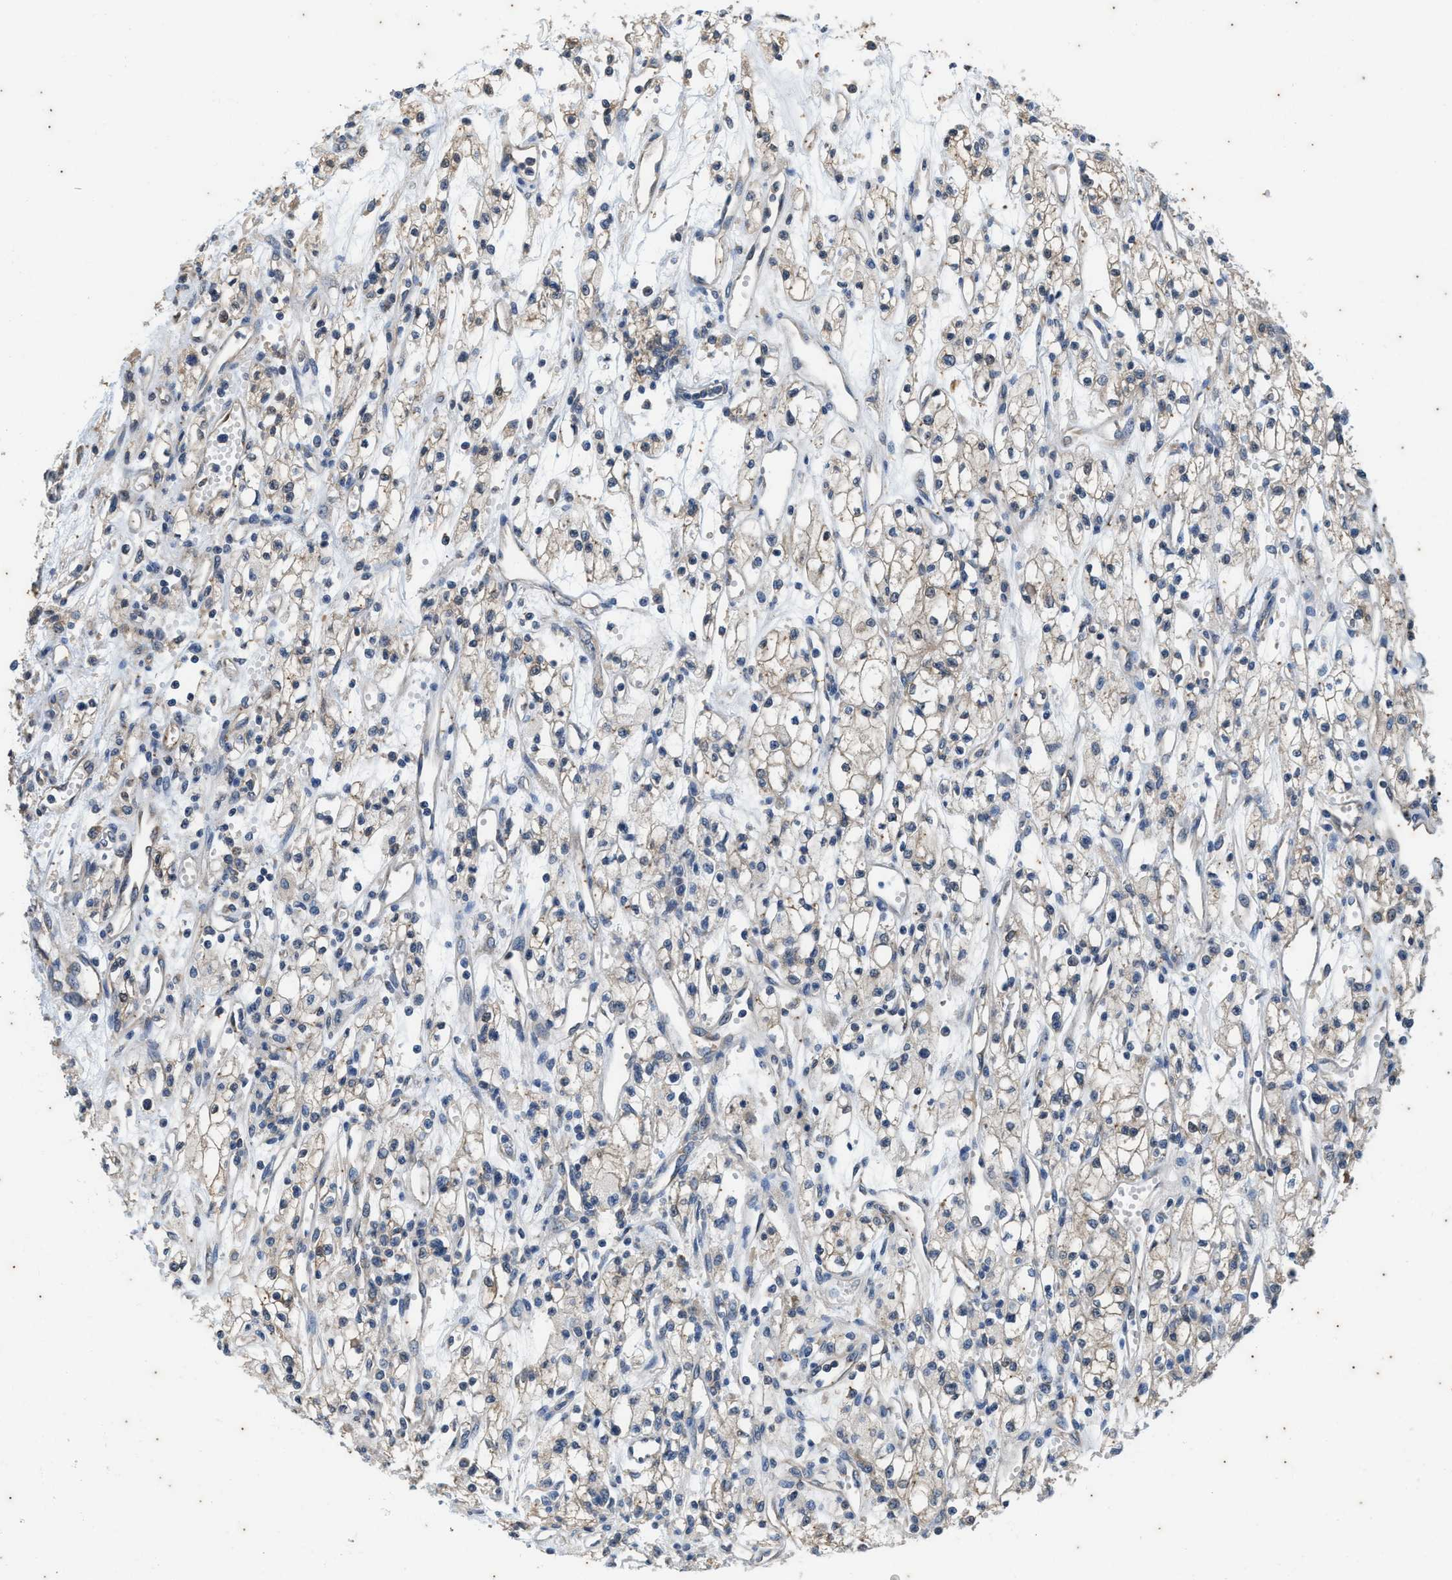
{"staining": {"intensity": "weak", "quantity": "<25%", "location": "cytoplasmic/membranous"}, "tissue": "renal cancer", "cell_type": "Tumor cells", "image_type": "cancer", "snomed": [{"axis": "morphology", "description": "Adenocarcinoma, NOS"}, {"axis": "topography", "description": "Kidney"}], "caption": "Immunohistochemistry (IHC) of adenocarcinoma (renal) shows no staining in tumor cells.", "gene": "COX19", "patient": {"sex": "male", "age": 59}}